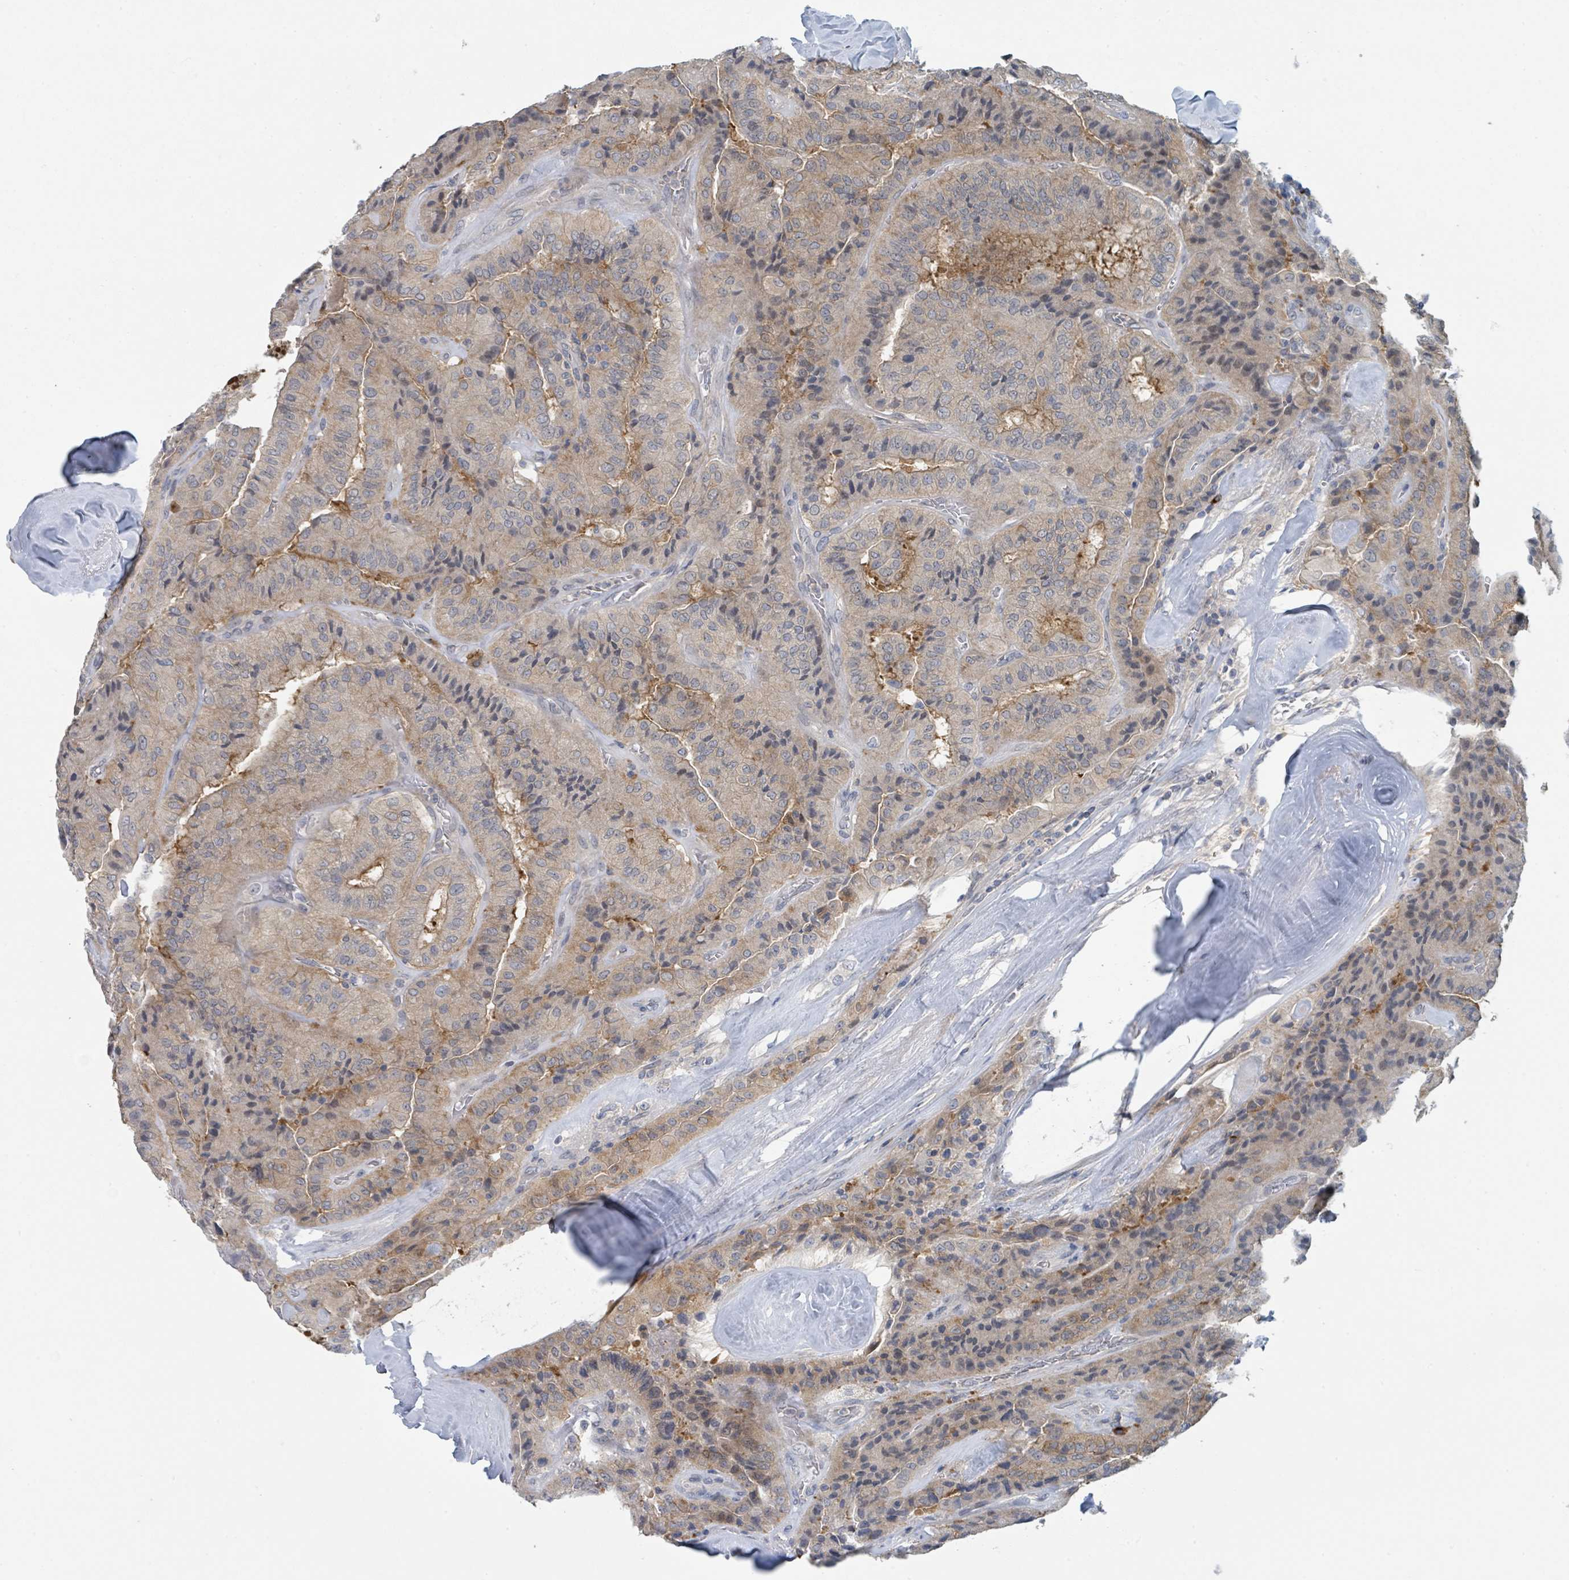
{"staining": {"intensity": "weak", "quantity": "<25%", "location": "cytoplasmic/membranous"}, "tissue": "thyroid cancer", "cell_type": "Tumor cells", "image_type": "cancer", "snomed": [{"axis": "morphology", "description": "Normal tissue, NOS"}, {"axis": "morphology", "description": "Papillary adenocarcinoma, NOS"}, {"axis": "topography", "description": "Thyroid gland"}], "caption": "Protein analysis of thyroid cancer reveals no significant expression in tumor cells. (Stains: DAB immunohistochemistry (IHC) with hematoxylin counter stain, Microscopy: brightfield microscopy at high magnification).", "gene": "ANKRD55", "patient": {"sex": "female", "age": 59}}